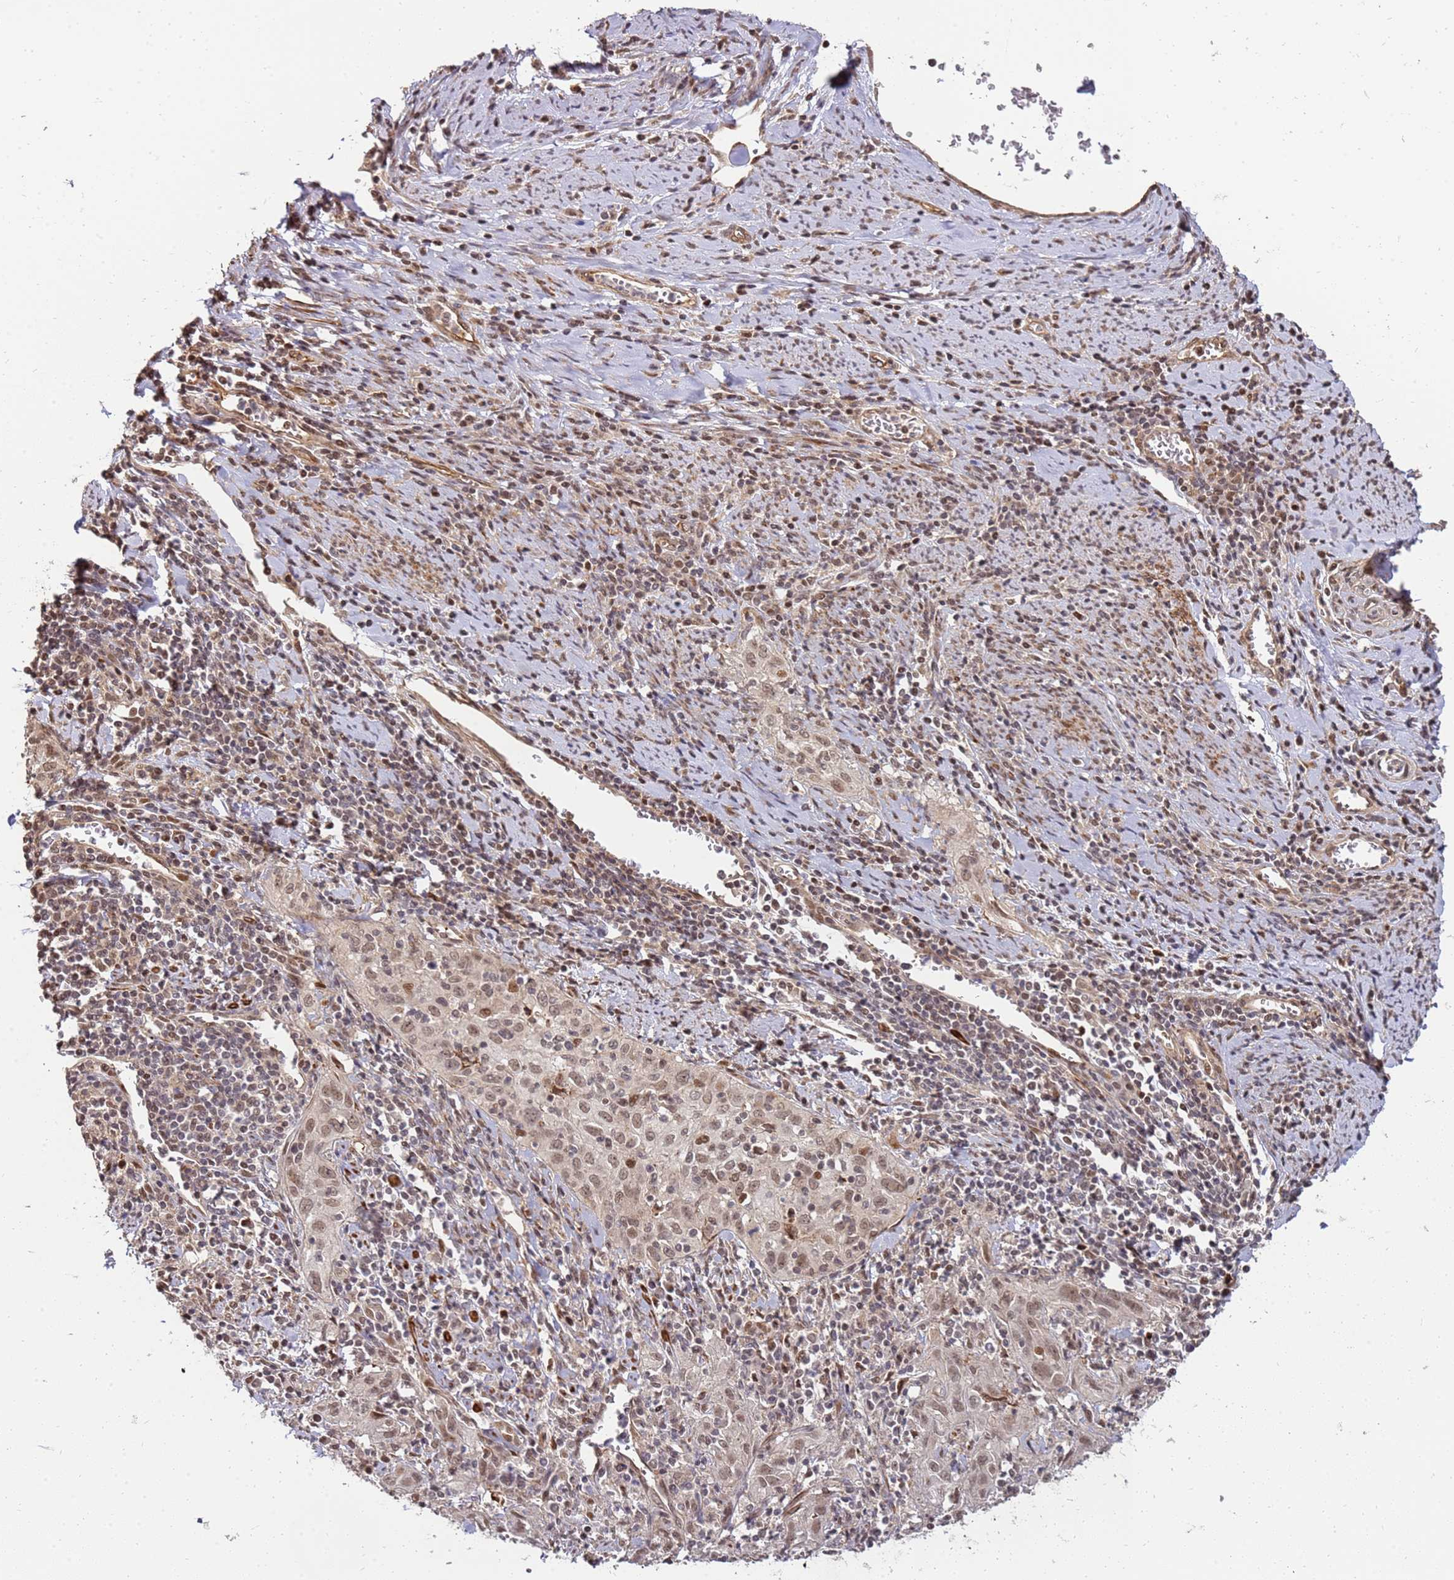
{"staining": {"intensity": "moderate", "quantity": ">75%", "location": "nuclear"}, "tissue": "cervical cancer", "cell_type": "Tumor cells", "image_type": "cancer", "snomed": [{"axis": "morphology", "description": "Squamous cell carcinoma, NOS"}, {"axis": "topography", "description": "Cervix"}], "caption": "Immunohistochemistry micrograph of squamous cell carcinoma (cervical) stained for a protein (brown), which shows medium levels of moderate nuclear staining in about >75% of tumor cells.", "gene": "ST18", "patient": {"sex": "female", "age": 57}}